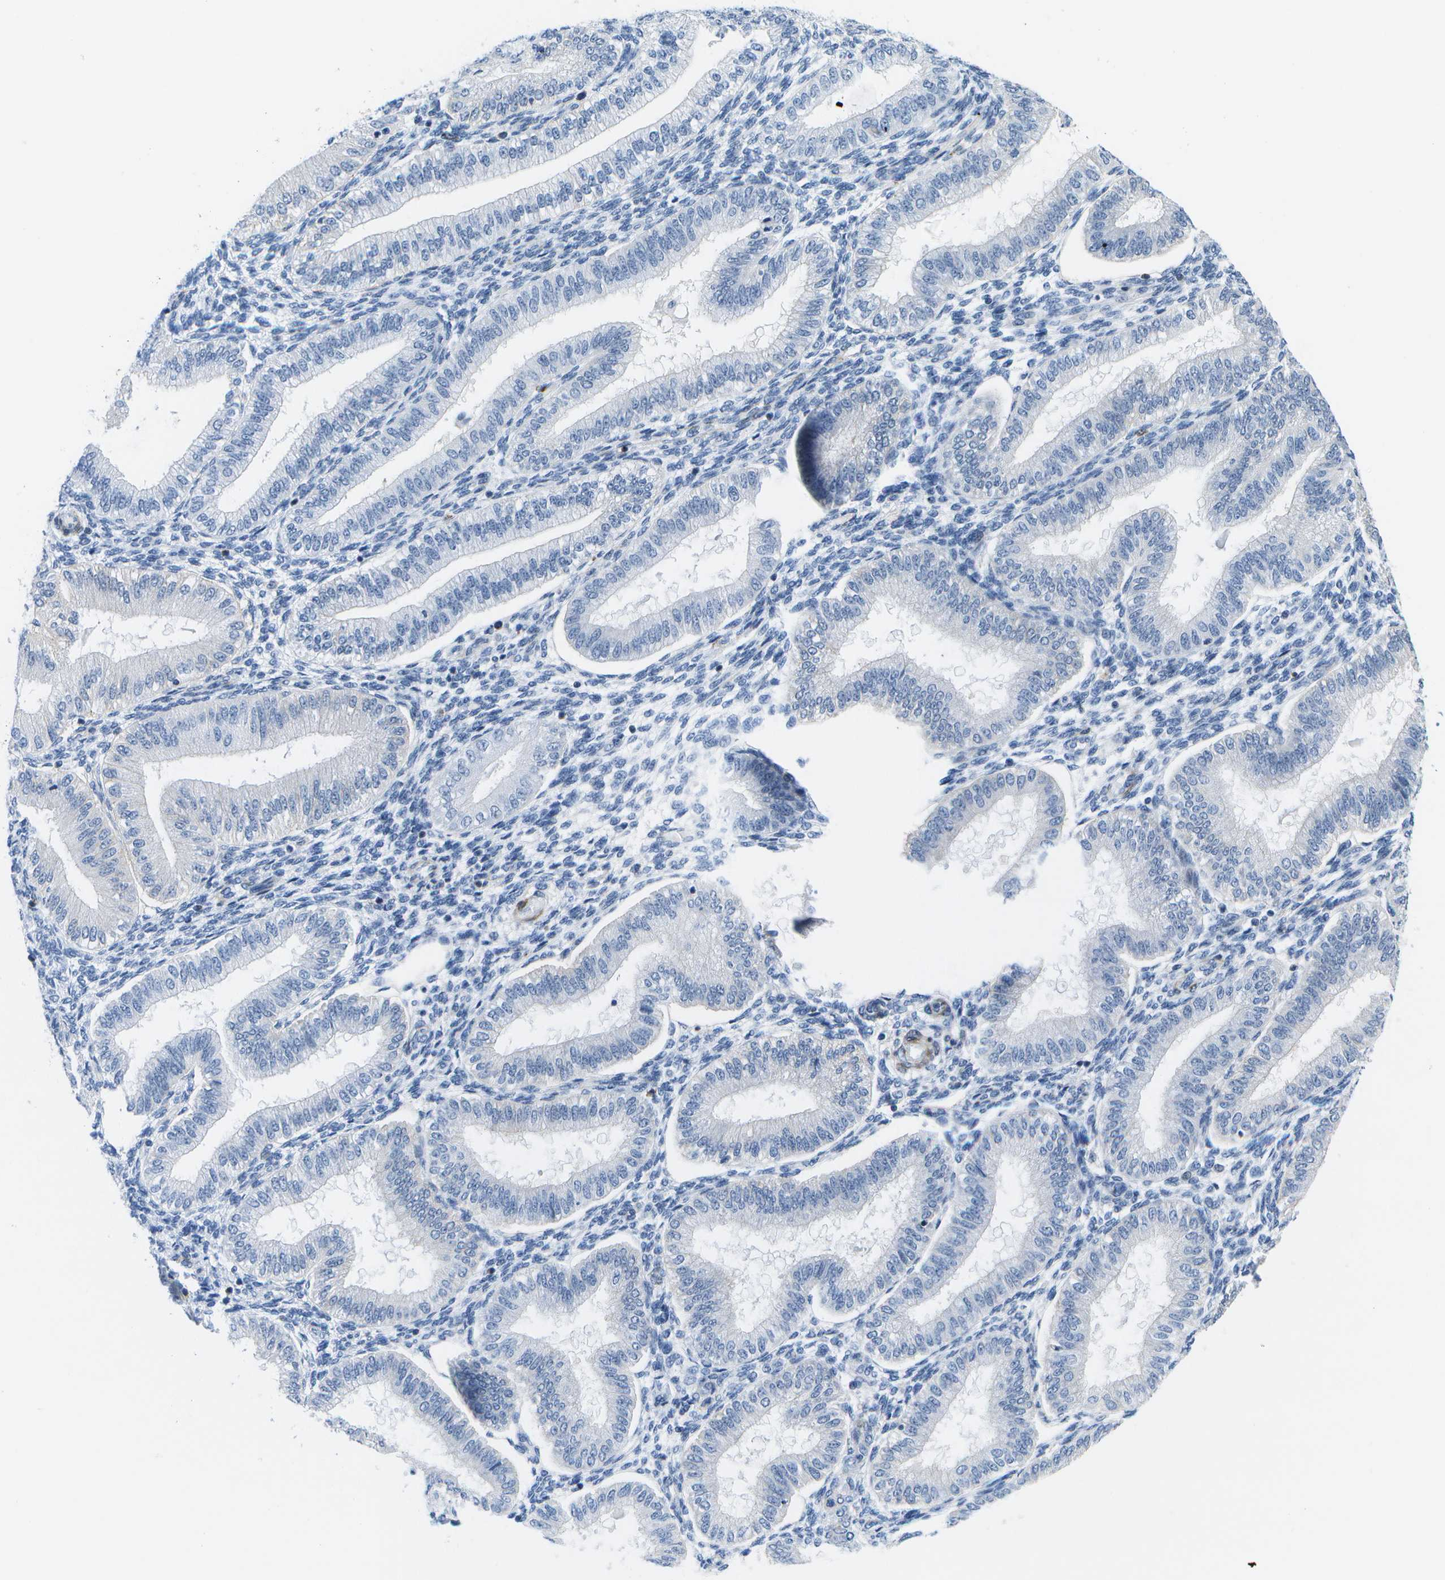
{"staining": {"intensity": "negative", "quantity": "none", "location": "none"}, "tissue": "endometrium", "cell_type": "Cells in endometrial stroma", "image_type": "normal", "snomed": [{"axis": "morphology", "description": "Normal tissue, NOS"}, {"axis": "topography", "description": "Endometrium"}], "caption": "This is an immunohistochemistry (IHC) micrograph of normal endometrium. There is no staining in cells in endometrial stroma.", "gene": "ADGRG6", "patient": {"sex": "female", "age": 39}}